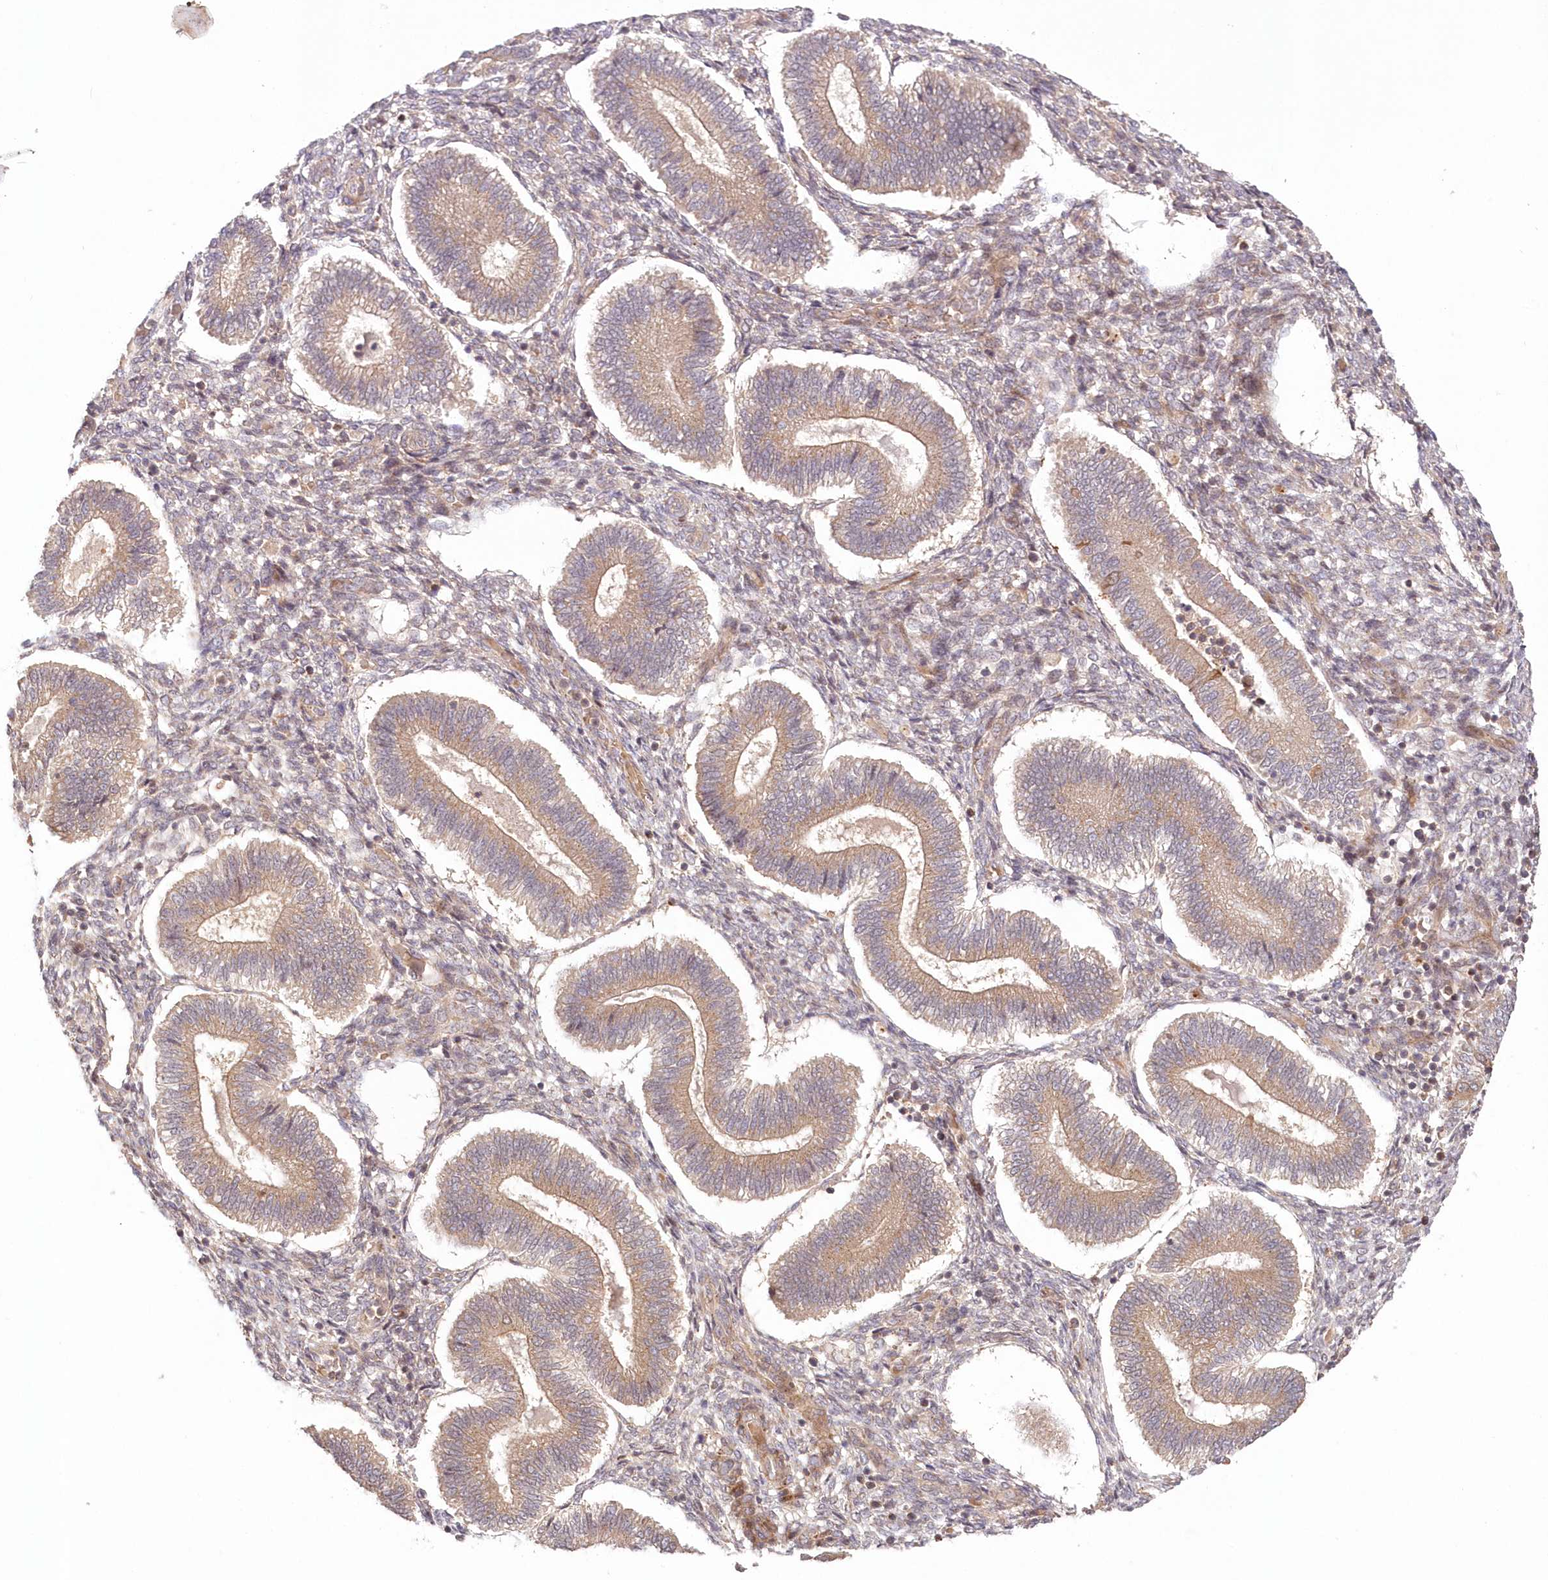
{"staining": {"intensity": "weak", "quantity": "<25%", "location": "cytoplasmic/membranous"}, "tissue": "endometrium", "cell_type": "Cells in endometrial stroma", "image_type": "normal", "snomed": [{"axis": "morphology", "description": "Normal tissue, NOS"}, {"axis": "topography", "description": "Endometrium"}], "caption": "The image exhibits no staining of cells in endometrial stroma in benign endometrium.", "gene": "UBTD2", "patient": {"sex": "female", "age": 25}}